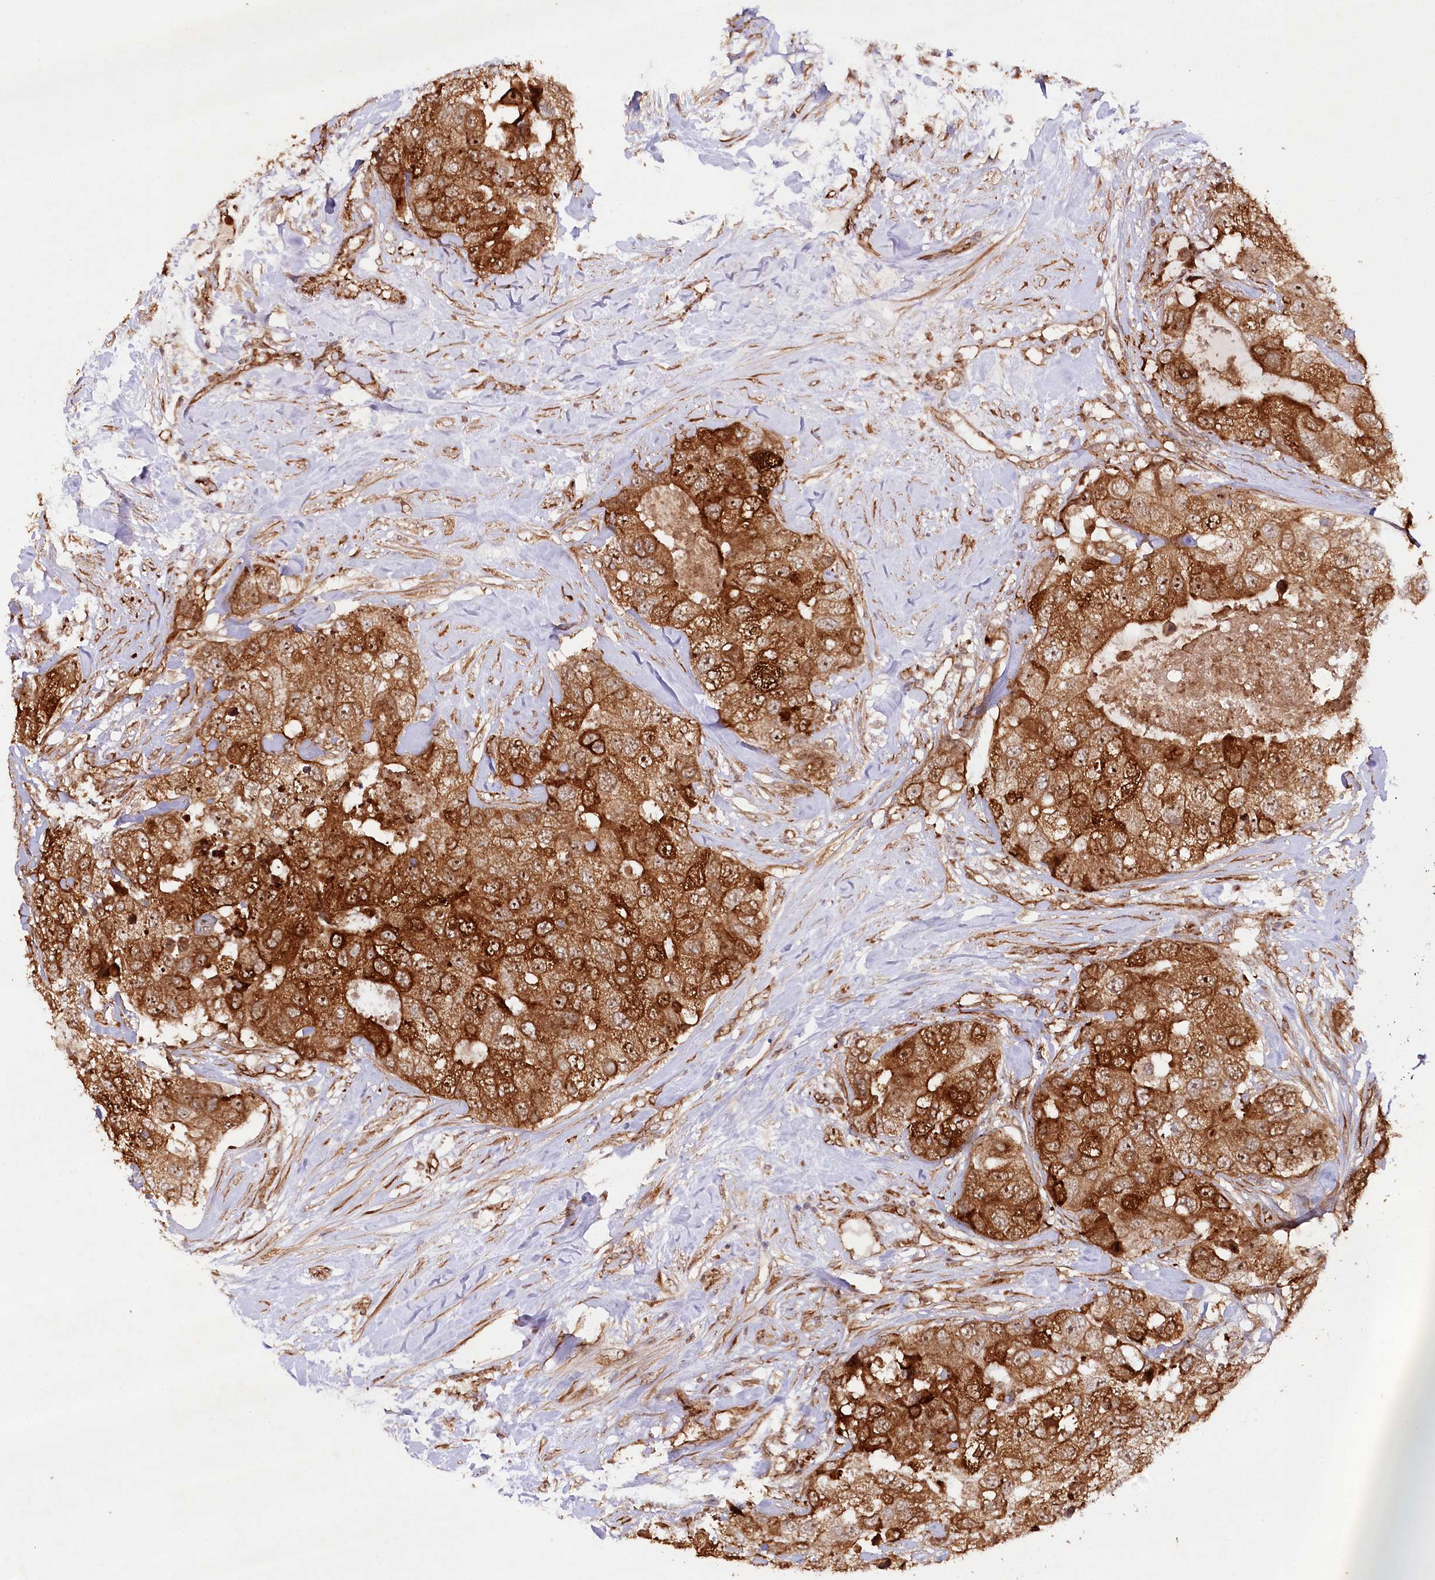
{"staining": {"intensity": "strong", "quantity": ">75%", "location": "cytoplasmic/membranous,nuclear"}, "tissue": "breast cancer", "cell_type": "Tumor cells", "image_type": "cancer", "snomed": [{"axis": "morphology", "description": "Duct carcinoma"}, {"axis": "topography", "description": "Breast"}], "caption": "Protein analysis of breast cancer (intraductal carcinoma) tissue exhibits strong cytoplasmic/membranous and nuclear staining in approximately >75% of tumor cells.", "gene": "ALKBH8", "patient": {"sex": "female", "age": 62}}